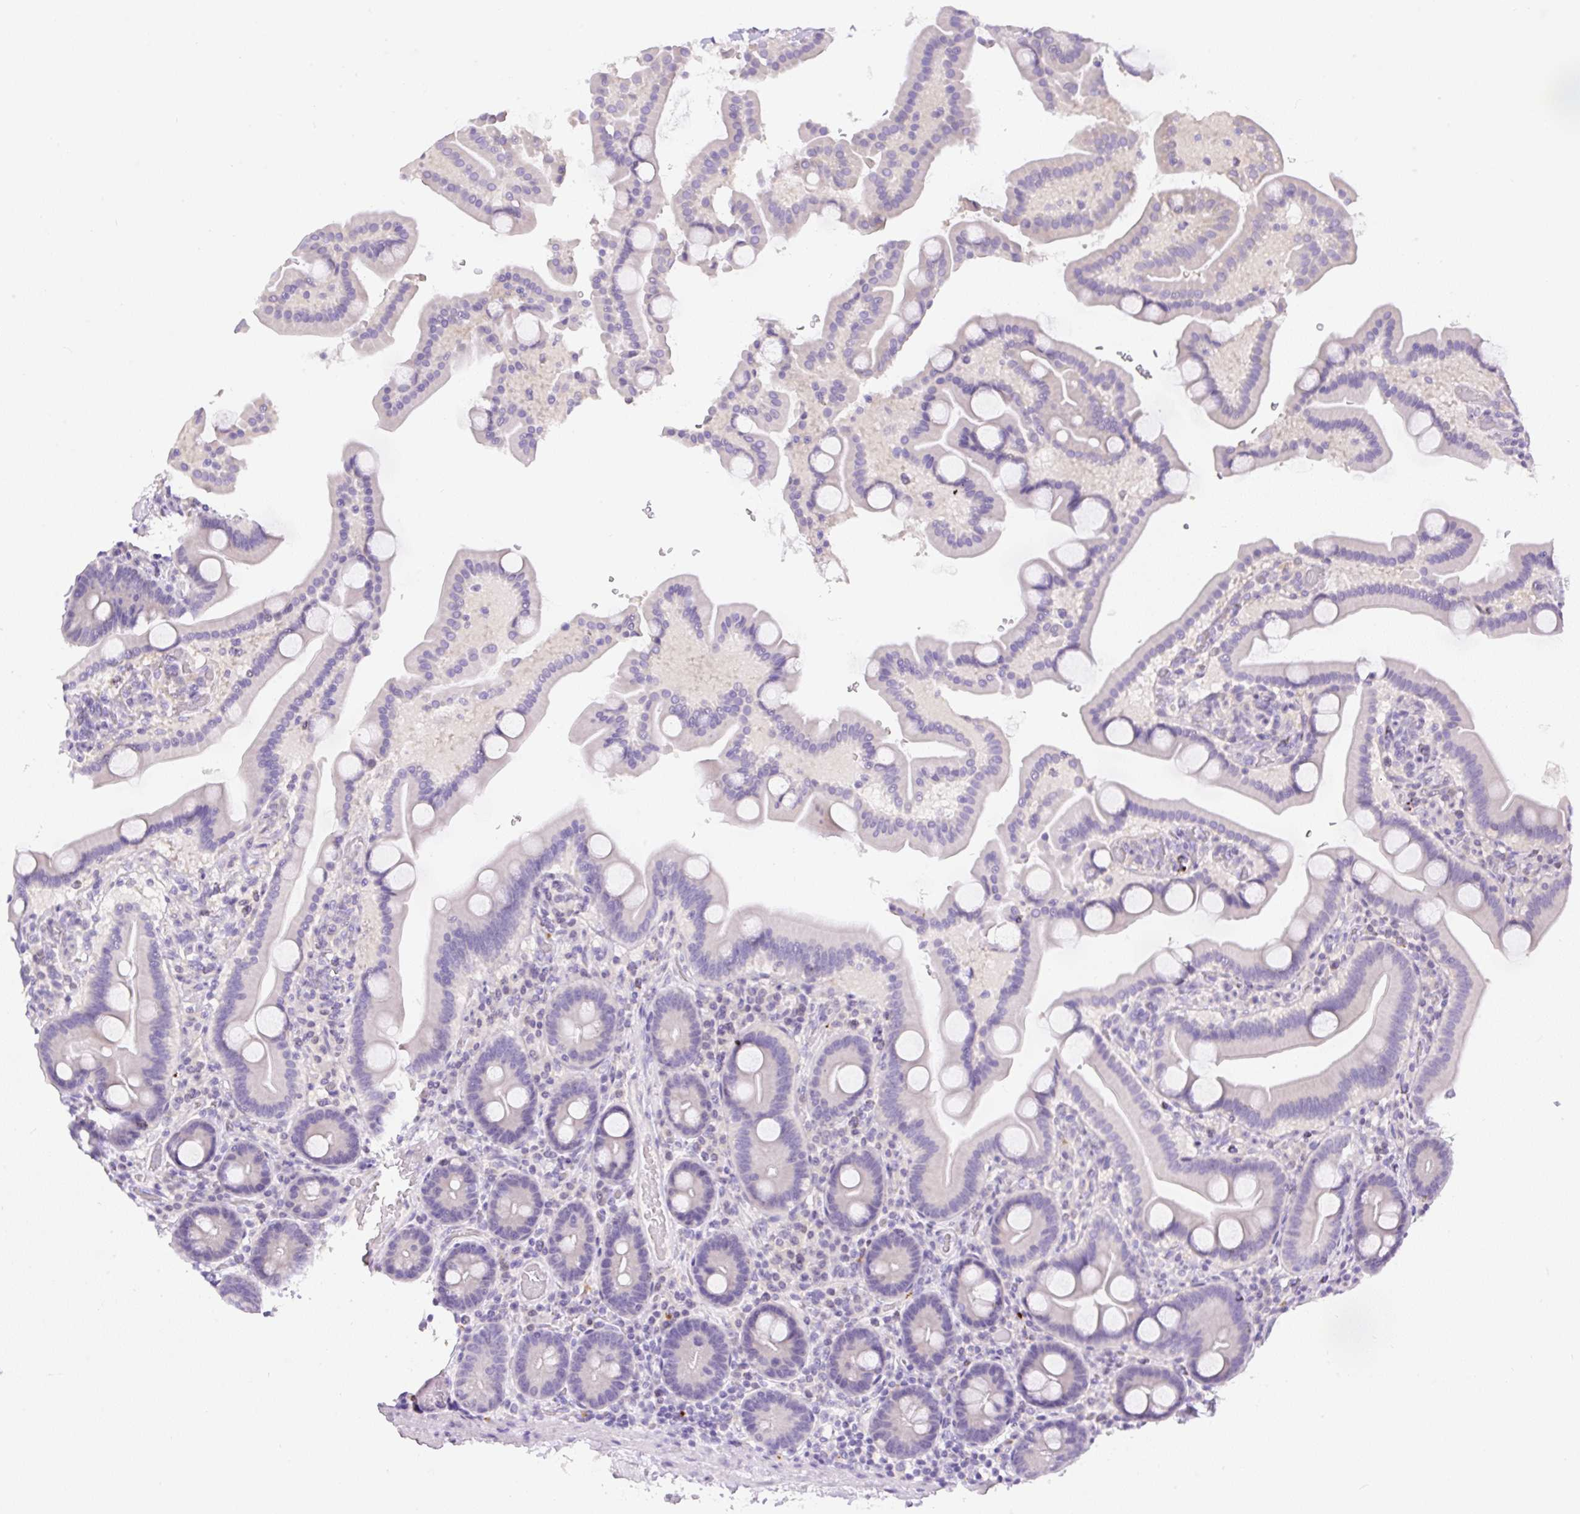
{"staining": {"intensity": "negative", "quantity": "none", "location": "none"}, "tissue": "duodenum", "cell_type": "Glandular cells", "image_type": "normal", "snomed": [{"axis": "morphology", "description": "Normal tissue, NOS"}, {"axis": "topography", "description": "Duodenum"}], "caption": "Immunohistochemistry (IHC) micrograph of unremarkable duodenum: duodenum stained with DAB (3,3'-diaminobenzidine) reveals no significant protein expression in glandular cells. (Immunohistochemistry, brightfield microscopy, high magnification).", "gene": "TDRD15", "patient": {"sex": "male", "age": 55}}